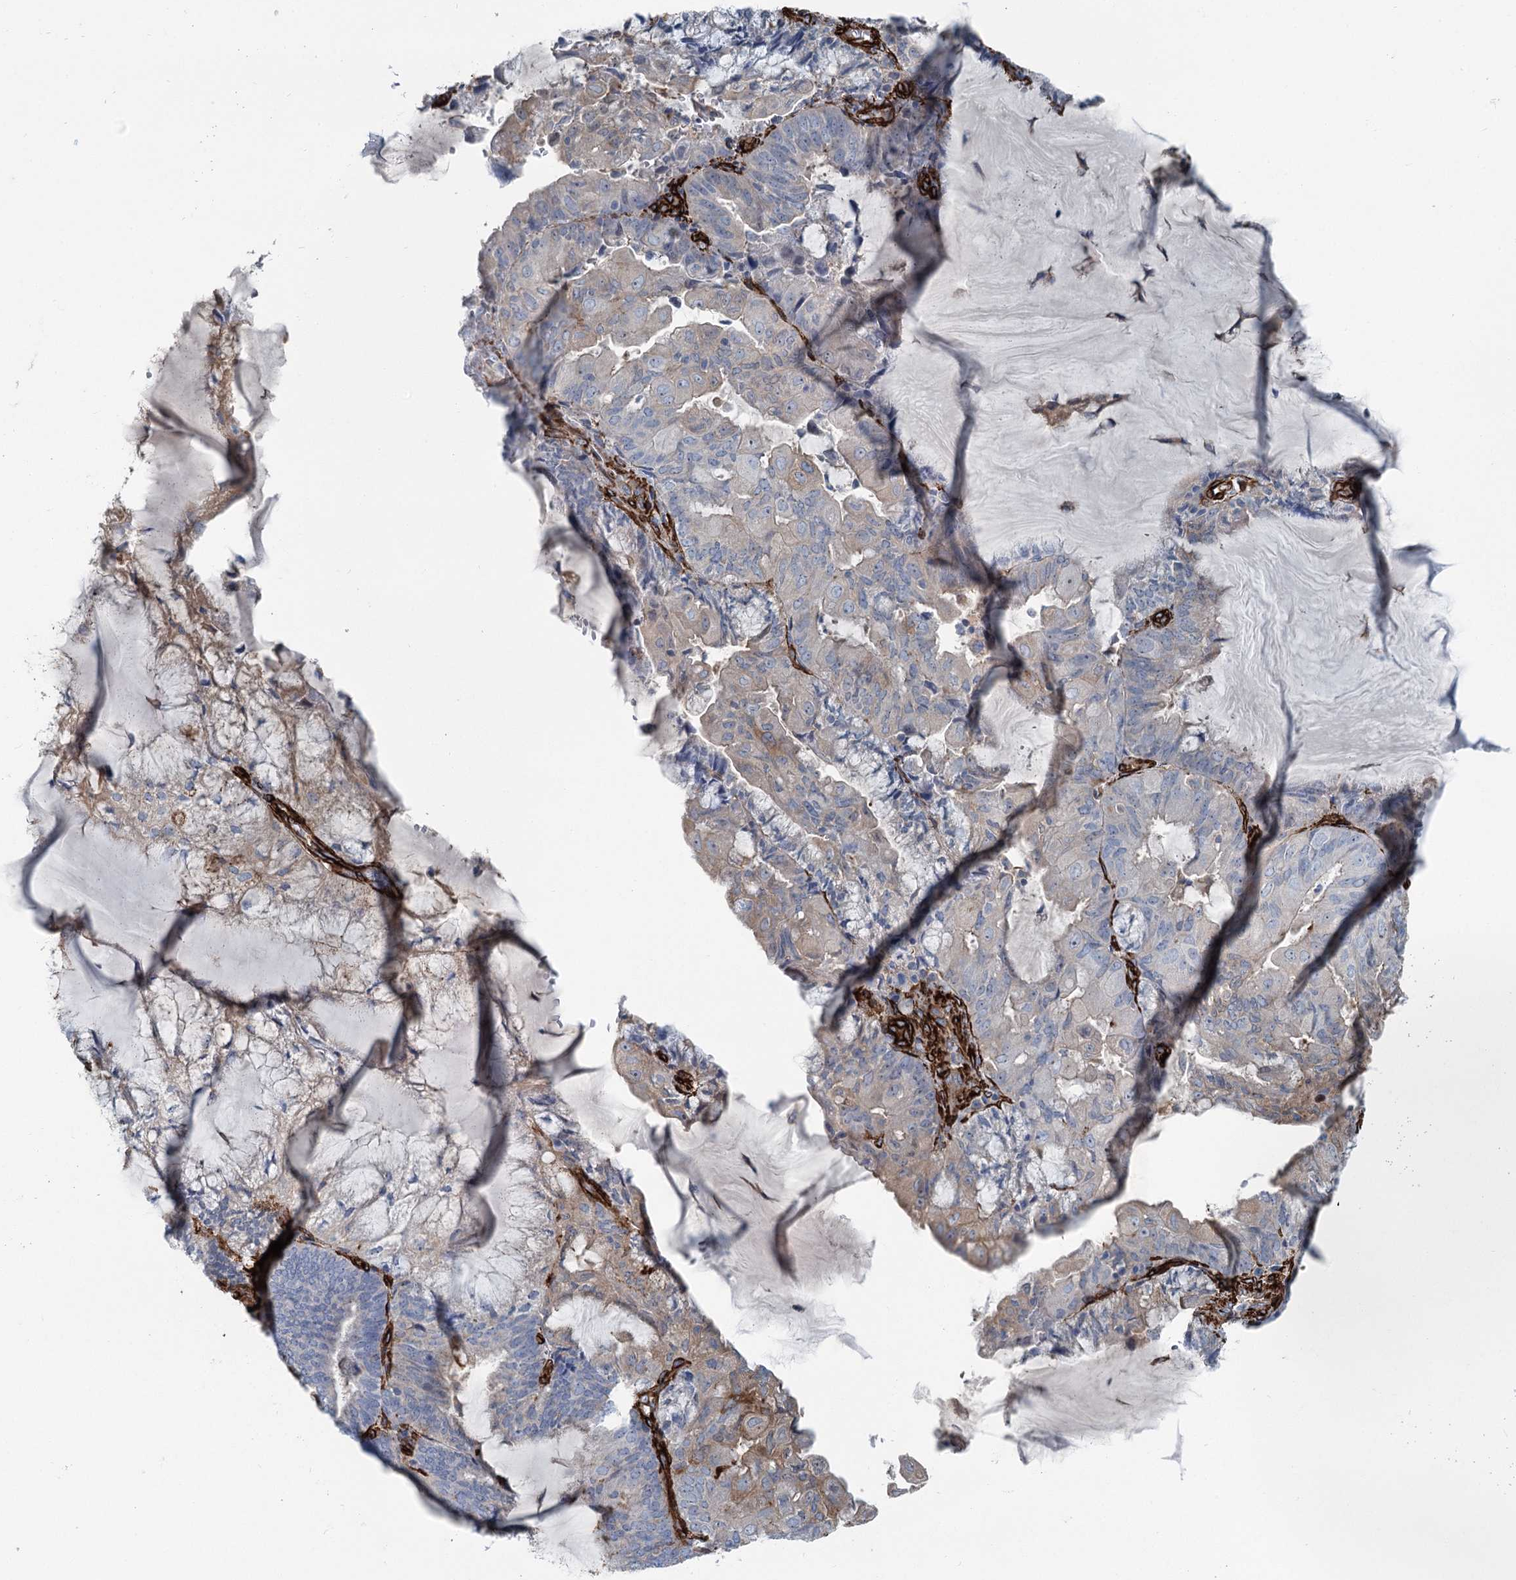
{"staining": {"intensity": "weak", "quantity": "<25%", "location": "cytoplasmic/membranous"}, "tissue": "endometrial cancer", "cell_type": "Tumor cells", "image_type": "cancer", "snomed": [{"axis": "morphology", "description": "Adenocarcinoma, NOS"}, {"axis": "topography", "description": "Endometrium"}], "caption": "Immunohistochemical staining of human endometrial cancer demonstrates no significant expression in tumor cells.", "gene": "IQSEC1", "patient": {"sex": "female", "age": 81}}